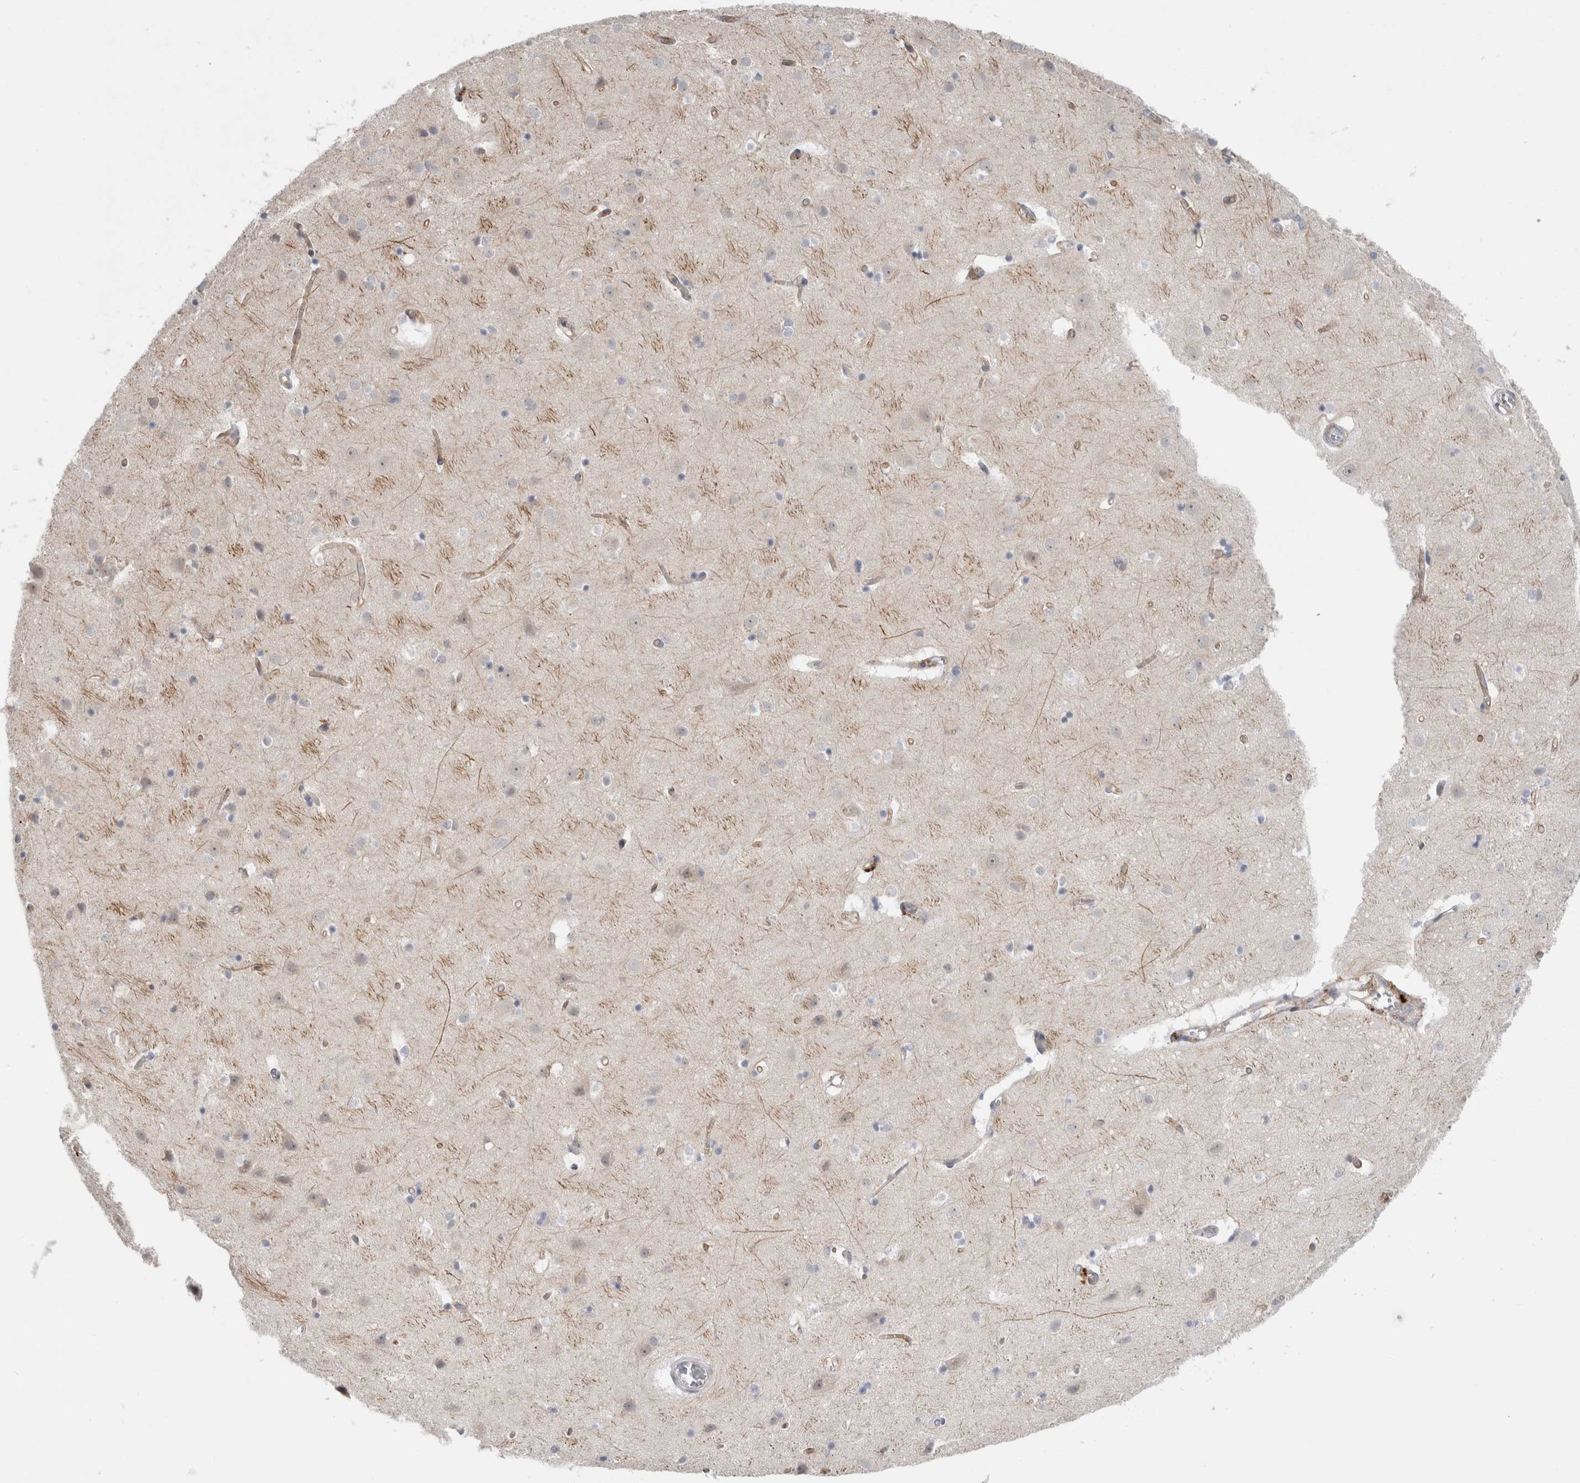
{"staining": {"intensity": "weak", "quantity": ">75%", "location": "cytoplasmic/membranous"}, "tissue": "cerebral cortex", "cell_type": "Endothelial cells", "image_type": "normal", "snomed": [{"axis": "morphology", "description": "Normal tissue, NOS"}, {"axis": "topography", "description": "Cerebral cortex"}], "caption": "A low amount of weak cytoplasmic/membranous staining is appreciated in approximately >75% of endothelial cells in normal cerebral cortex.", "gene": "ANKMY1", "patient": {"sex": "male", "age": 54}}